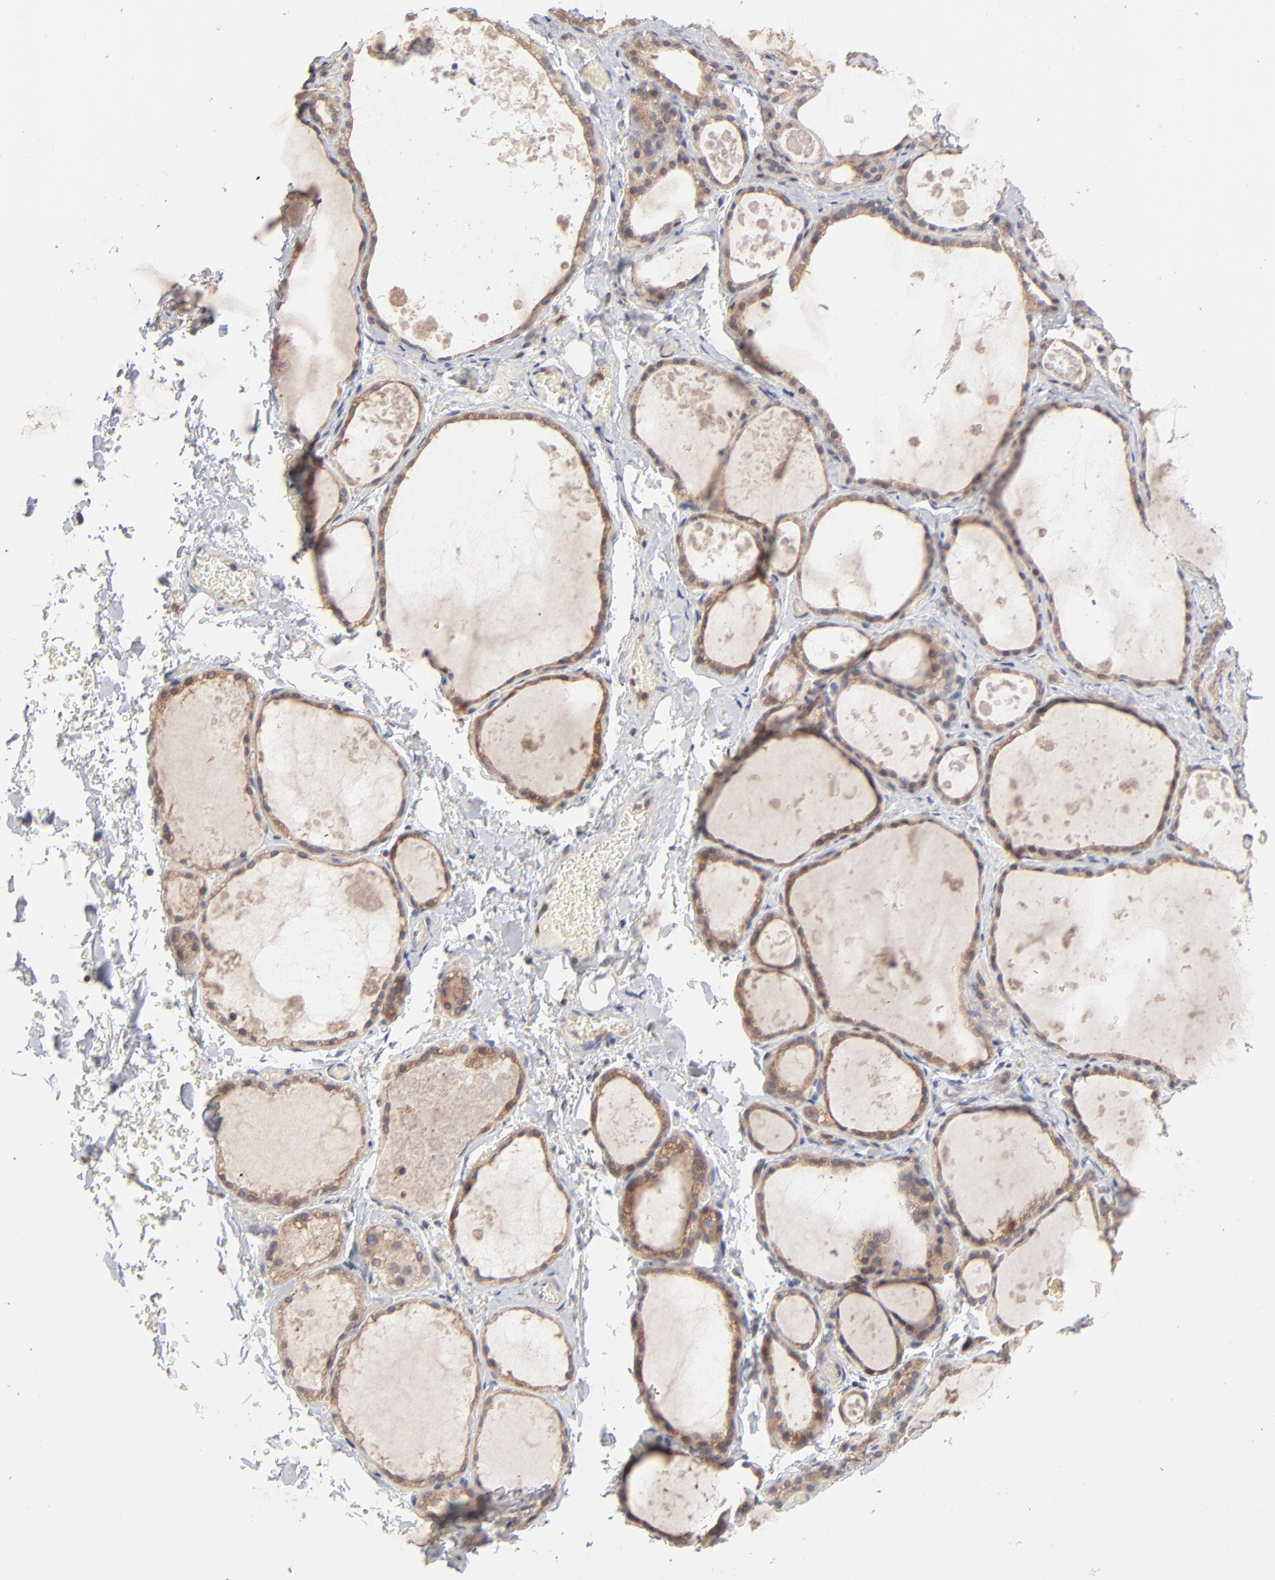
{"staining": {"intensity": "moderate", "quantity": ">75%", "location": "cytoplasmic/membranous"}, "tissue": "thyroid gland", "cell_type": "Glandular cells", "image_type": "normal", "snomed": [{"axis": "morphology", "description": "Normal tissue, NOS"}, {"axis": "topography", "description": "Thyroid gland"}], "caption": "A micrograph of thyroid gland stained for a protein demonstrates moderate cytoplasmic/membranous brown staining in glandular cells. The staining was performed using DAB (3,3'-diaminobenzidine) to visualize the protein expression in brown, while the nuclei were stained in blue with hematoxylin (Magnification: 20x).", "gene": "IVNS1ABP", "patient": {"sex": "male", "age": 61}}